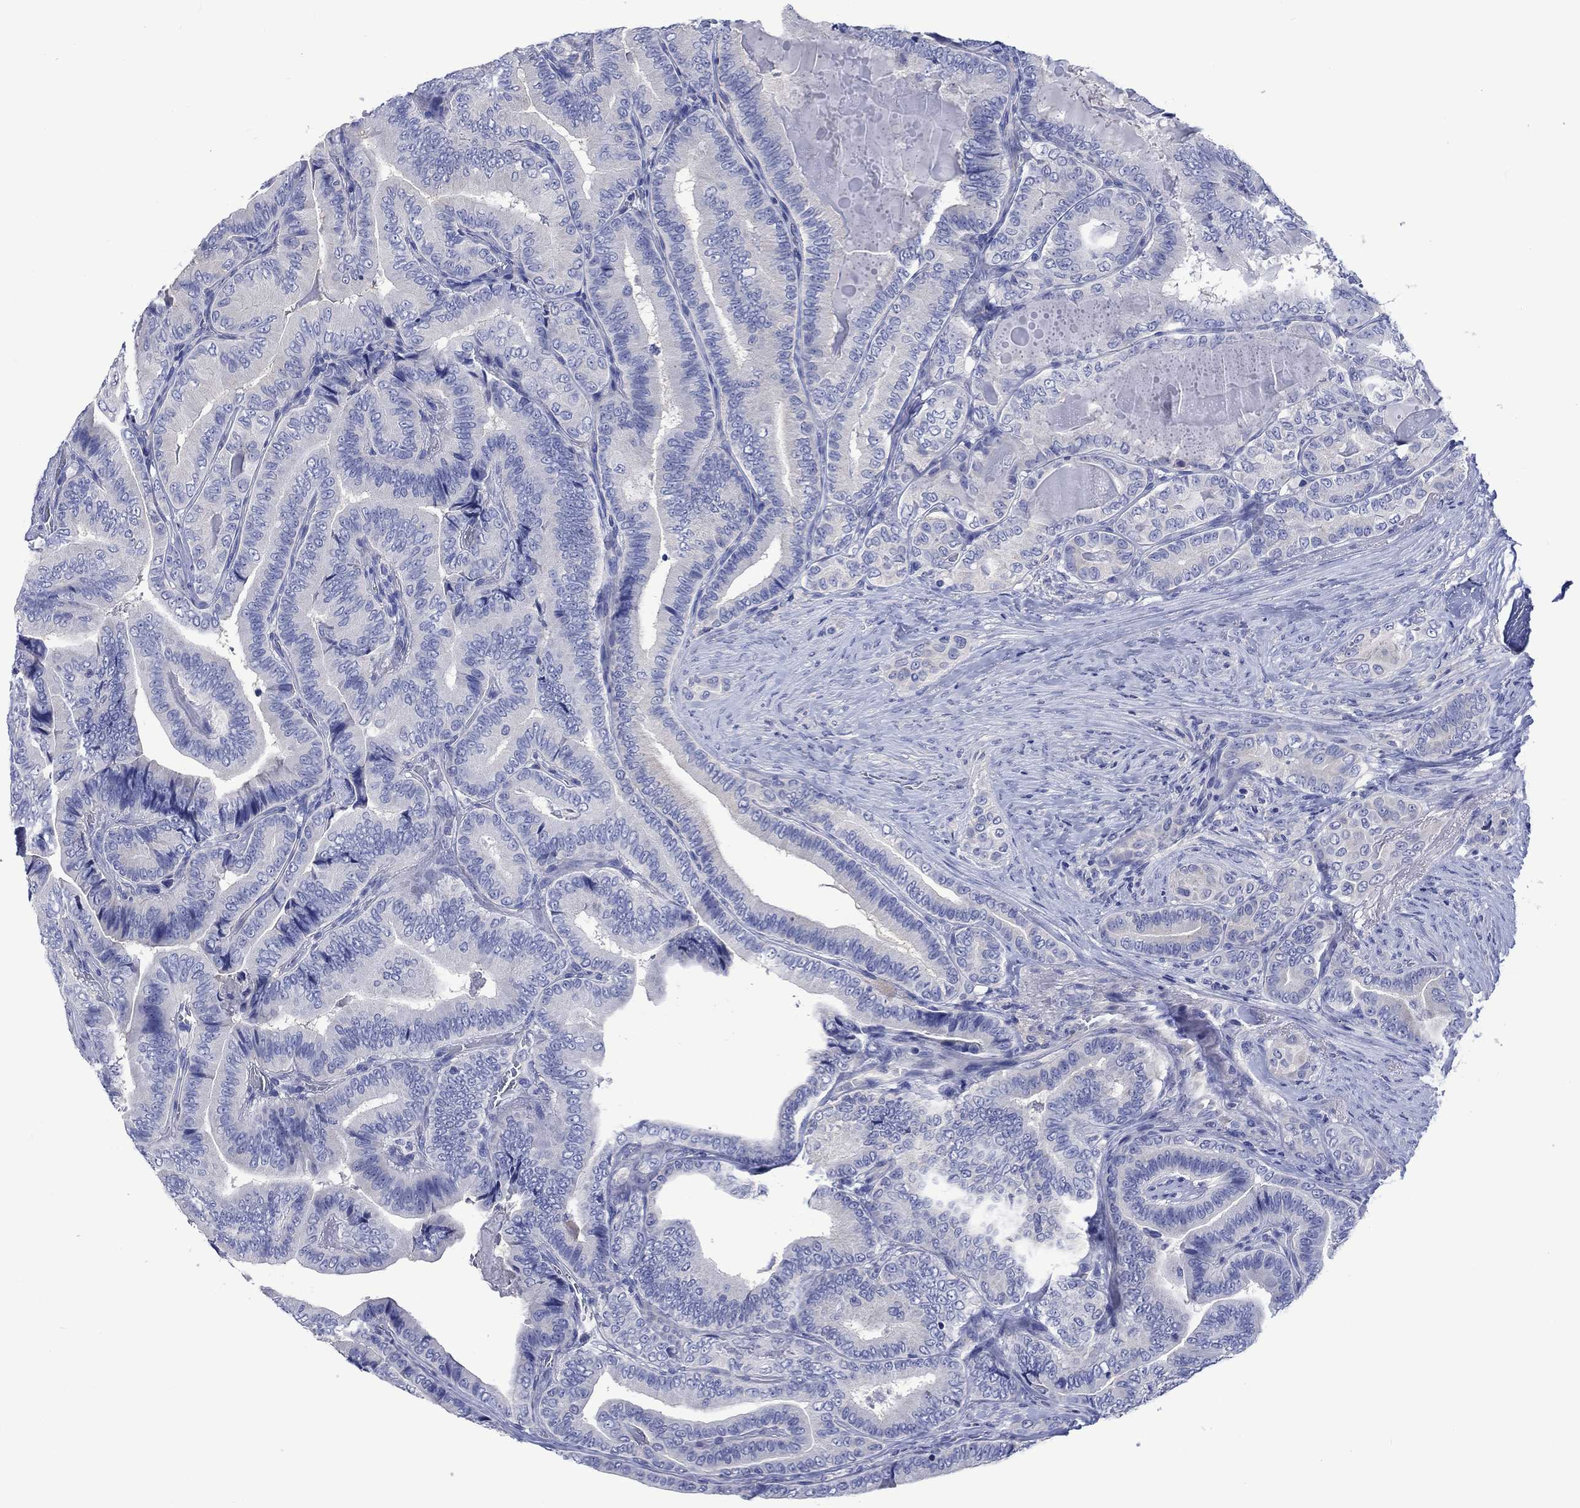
{"staining": {"intensity": "negative", "quantity": "none", "location": "none"}, "tissue": "thyroid cancer", "cell_type": "Tumor cells", "image_type": "cancer", "snomed": [{"axis": "morphology", "description": "Papillary adenocarcinoma, NOS"}, {"axis": "topography", "description": "Thyroid gland"}], "caption": "Thyroid cancer (papillary adenocarcinoma) stained for a protein using IHC shows no staining tumor cells.", "gene": "TOMM20L", "patient": {"sex": "male", "age": 61}}